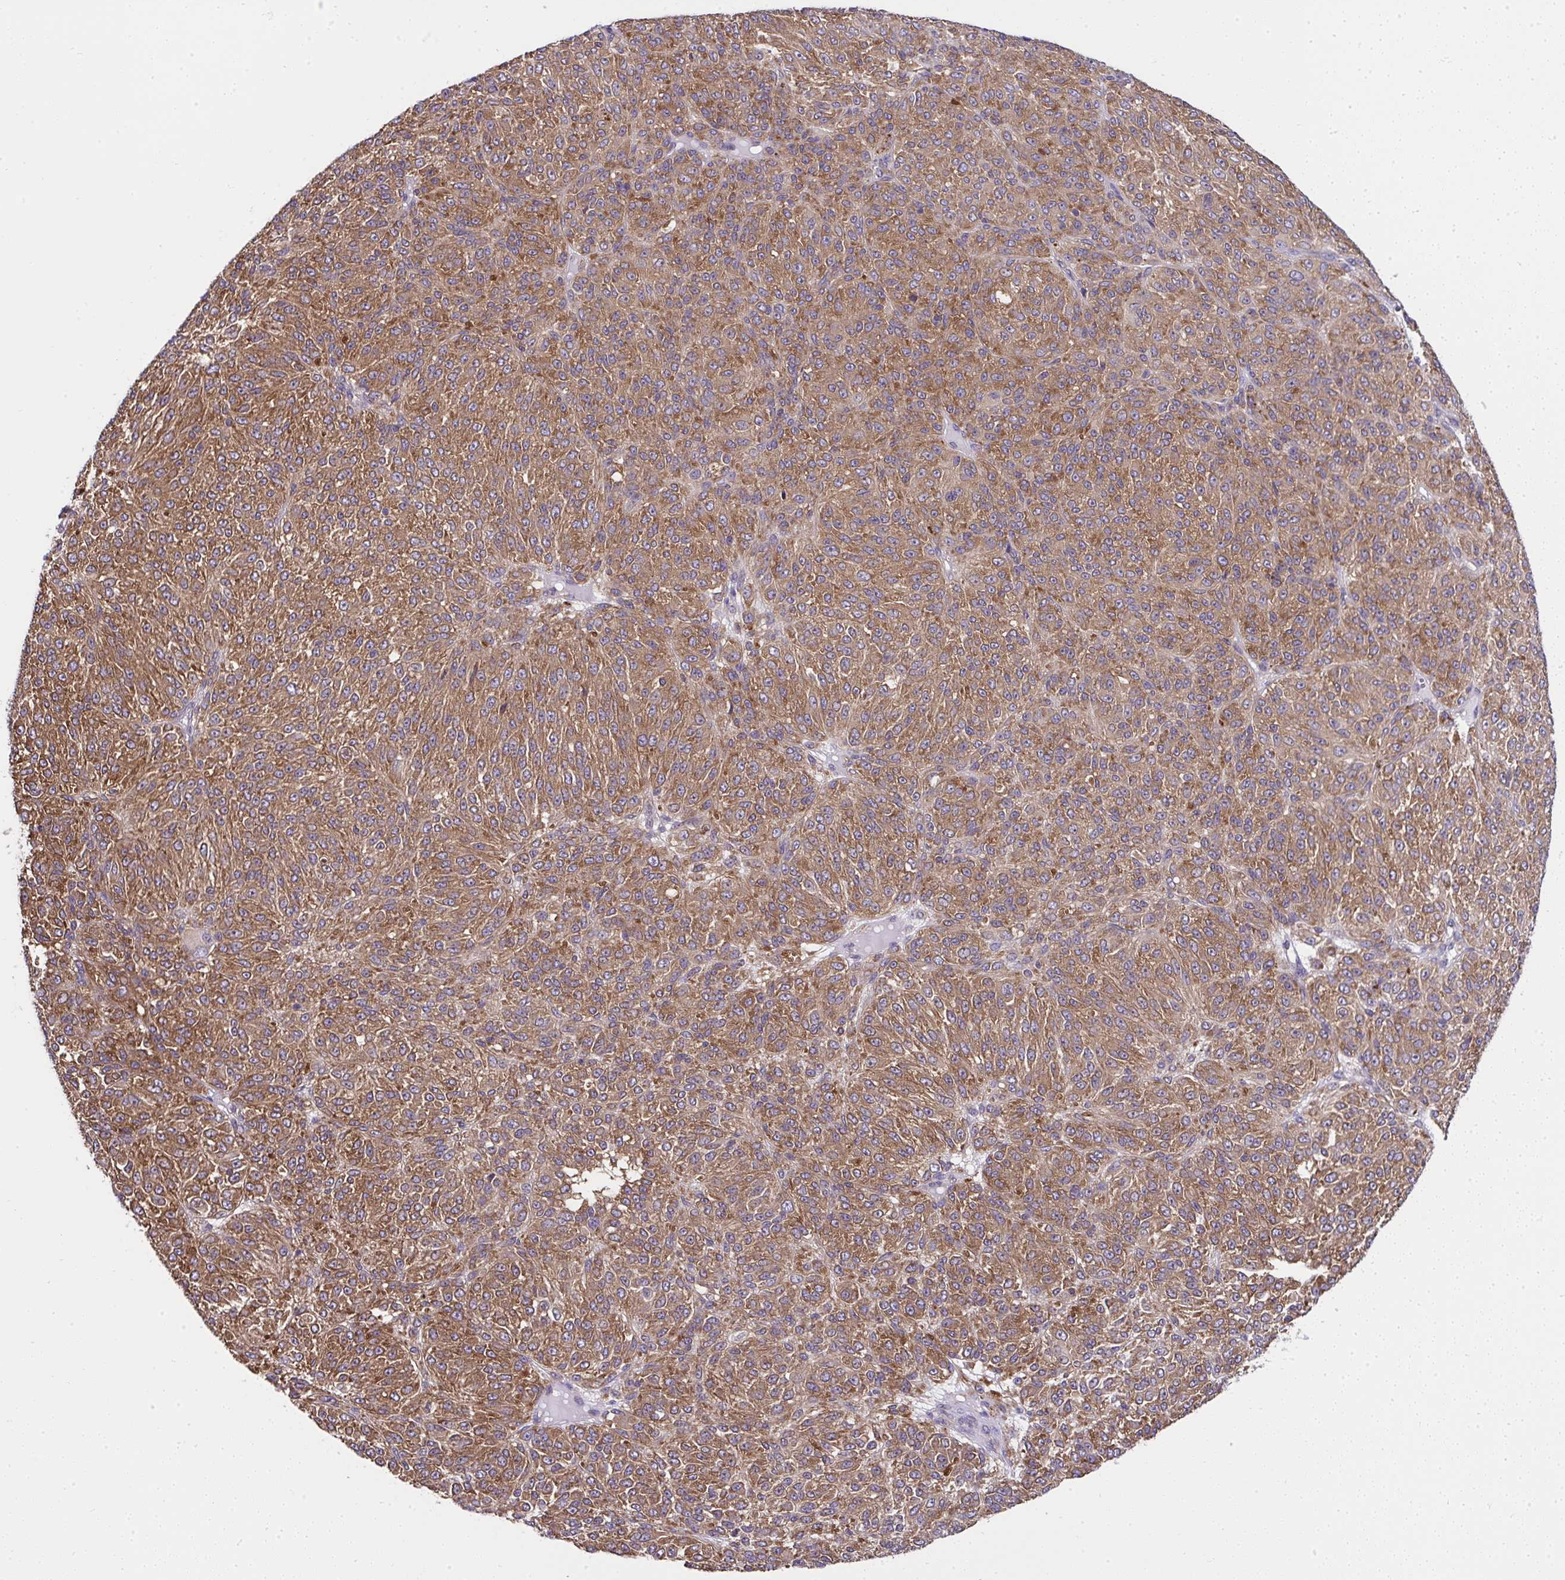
{"staining": {"intensity": "moderate", "quantity": ">75%", "location": "cytoplasmic/membranous"}, "tissue": "melanoma", "cell_type": "Tumor cells", "image_type": "cancer", "snomed": [{"axis": "morphology", "description": "Malignant melanoma, Metastatic site"}, {"axis": "topography", "description": "Brain"}], "caption": "Immunohistochemistry (IHC) histopathology image of human malignant melanoma (metastatic site) stained for a protein (brown), which demonstrates medium levels of moderate cytoplasmic/membranous expression in about >75% of tumor cells.", "gene": "RPS7", "patient": {"sex": "female", "age": 56}}